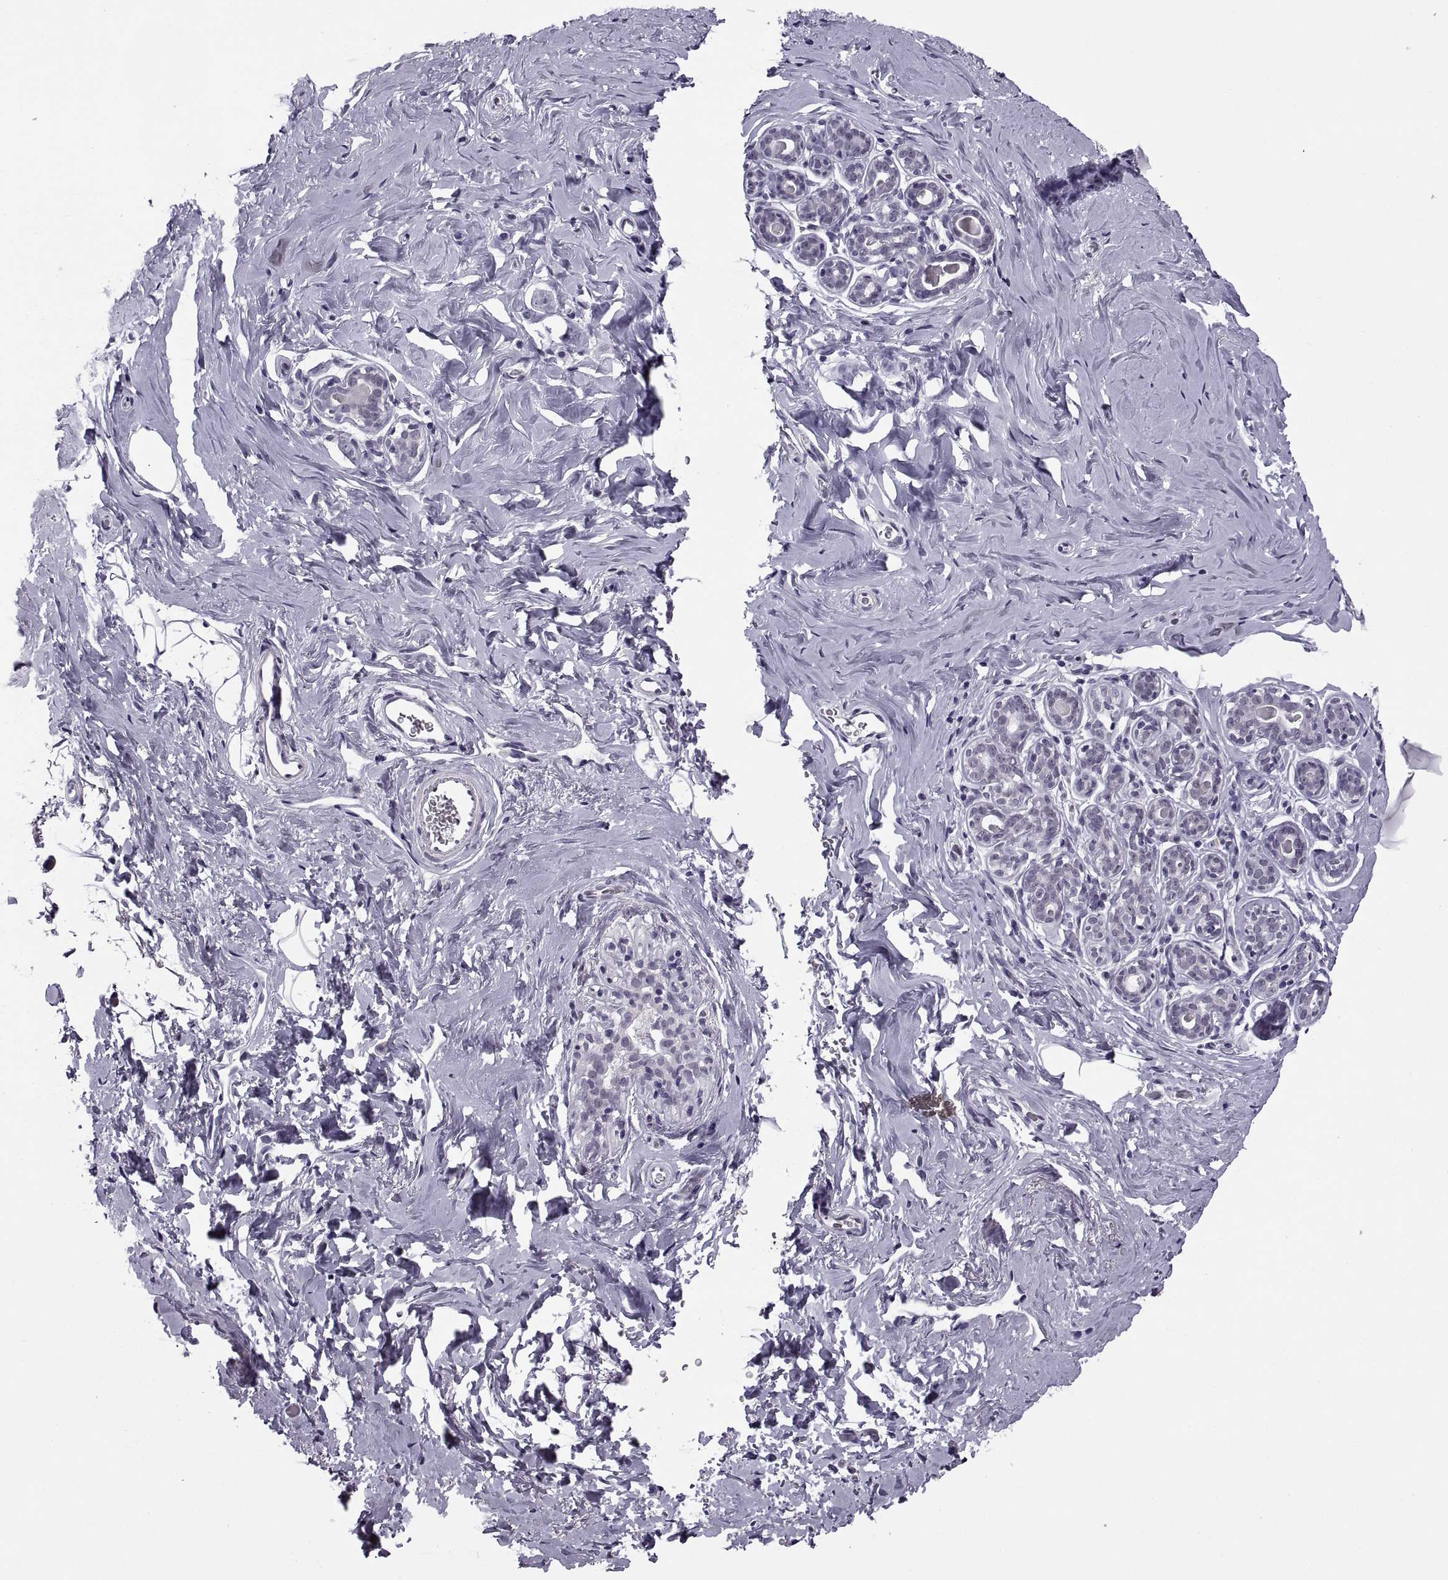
{"staining": {"intensity": "negative", "quantity": "none", "location": "none"}, "tissue": "breast", "cell_type": "Adipocytes", "image_type": "normal", "snomed": [{"axis": "morphology", "description": "Normal tissue, NOS"}, {"axis": "topography", "description": "Skin"}, {"axis": "topography", "description": "Breast"}], "caption": "The histopathology image demonstrates no significant positivity in adipocytes of breast.", "gene": "TBC1D3B", "patient": {"sex": "female", "age": 43}}